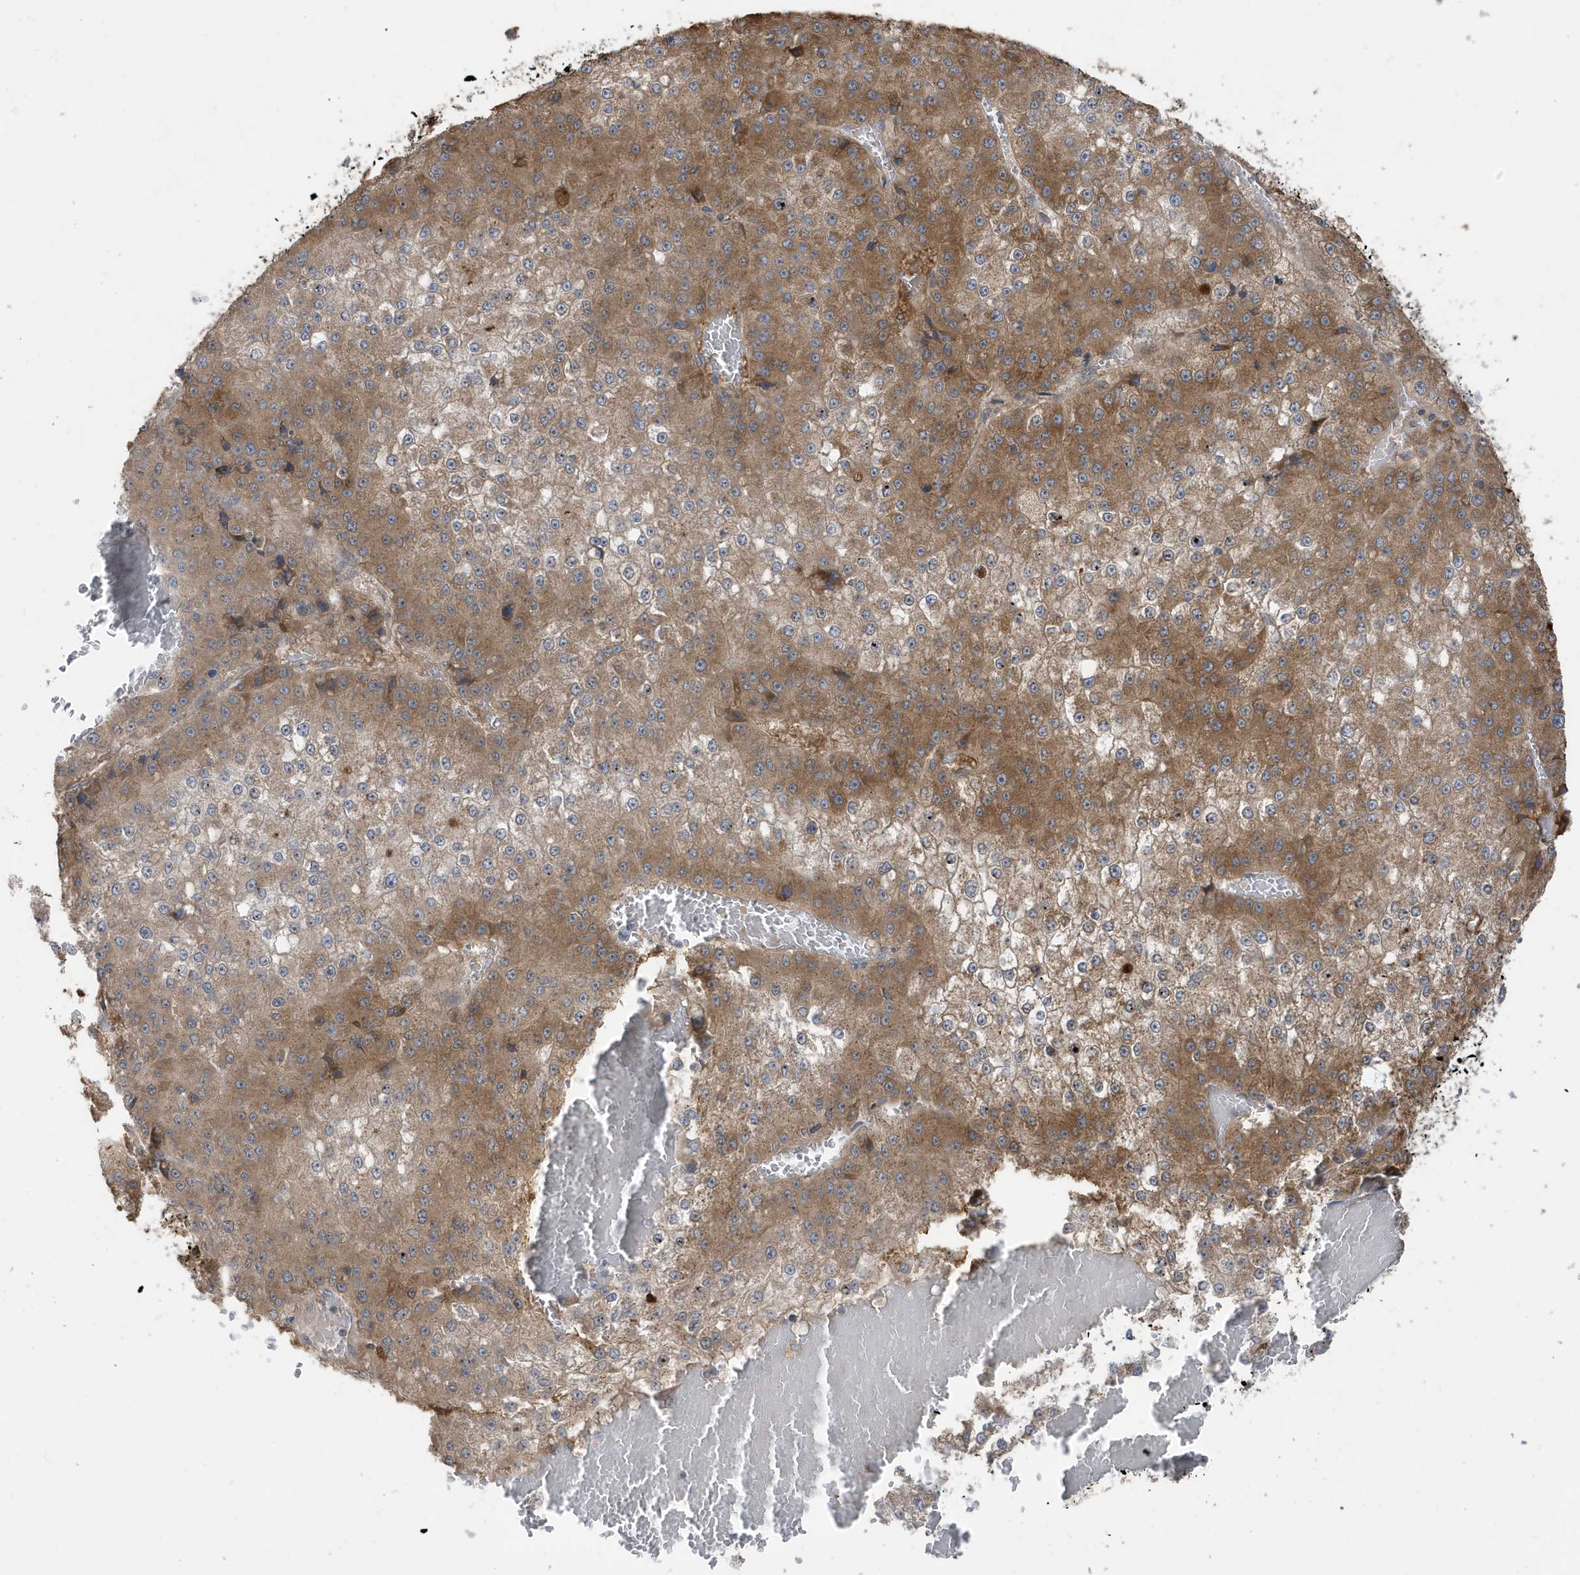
{"staining": {"intensity": "moderate", "quantity": ">75%", "location": "cytoplasmic/membranous"}, "tissue": "liver cancer", "cell_type": "Tumor cells", "image_type": "cancer", "snomed": [{"axis": "morphology", "description": "Carcinoma, Hepatocellular, NOS"}, {"axis": "topography", "description": "Liver"}], "caption": "Immunohistochemistry (DAB (3,3'-diaminobenzidine)) staining of liver cancer displays moderate cytoplasmic/membranous protein expression in about >75% of tumor cells.", "gene": "LAPTM4A", "patient": {"sex": "female", "age": 73}}